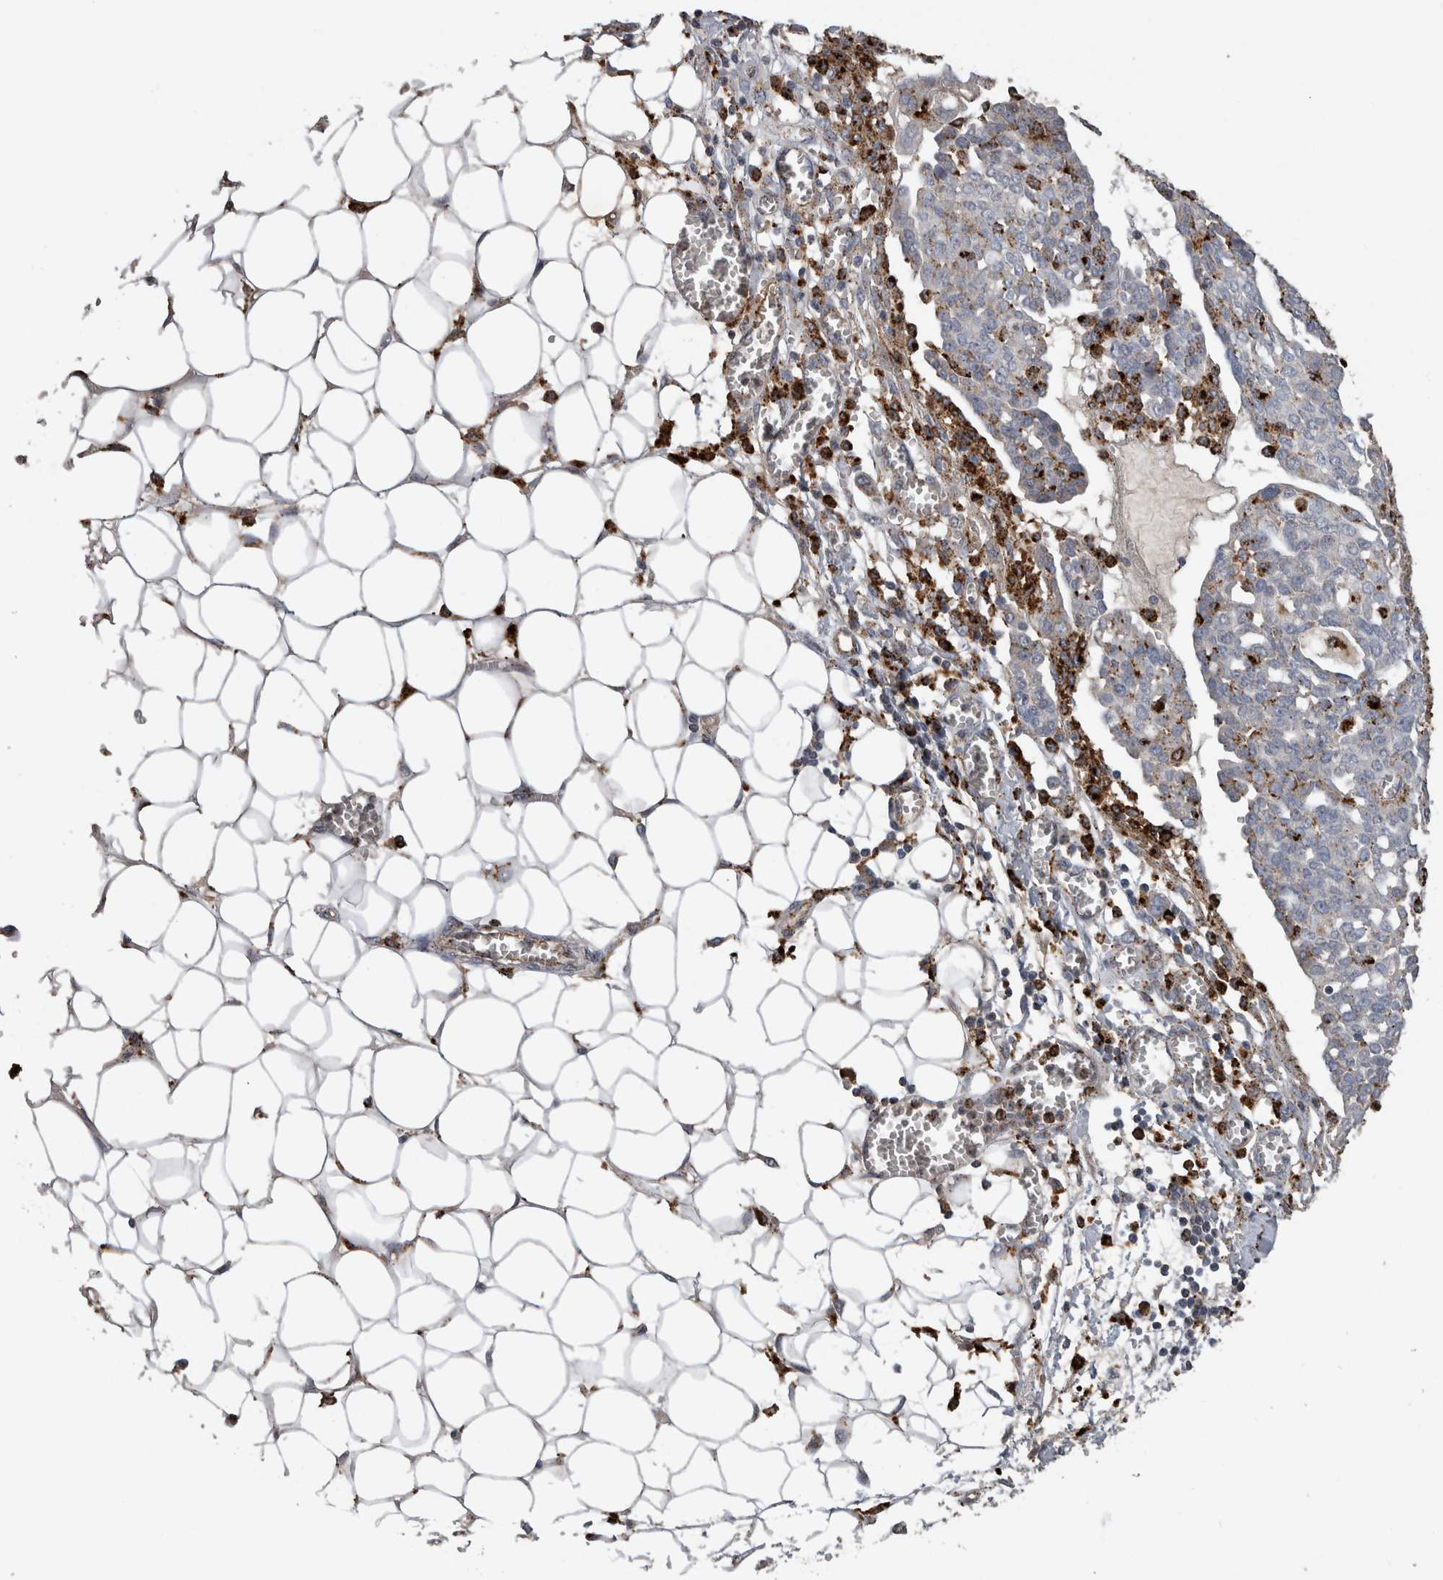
{"staining": {"intensity": "moderate", "quantity": "<25%", "location": "cytoplasmic/membranous"}, "tissue": "ovarian cancer", "cell_type": "Tumor cells", "image_type": "cancer", "snomed": [{"axis": "morphology", "description": "Cystadenocarcinoma, serous, NOS"}, {"axis": "topography", "description": "Soft tissue"}, {"axis": "topography", "description": "Ovary"}], "caption": "Ovarian cancer was stained to show a protein in brown. There is low levels of moderate cytoplasmic/membranous positivity in approximately <25% of tumor cells. Using DAB (3,3'-diaminobenzidine) (brown) and hematoxylin (blue) stains, captured at high magnification using brightfield microscopy.", "gene": "CTSZ", "patient": {"sex": "female", "age": 57}}